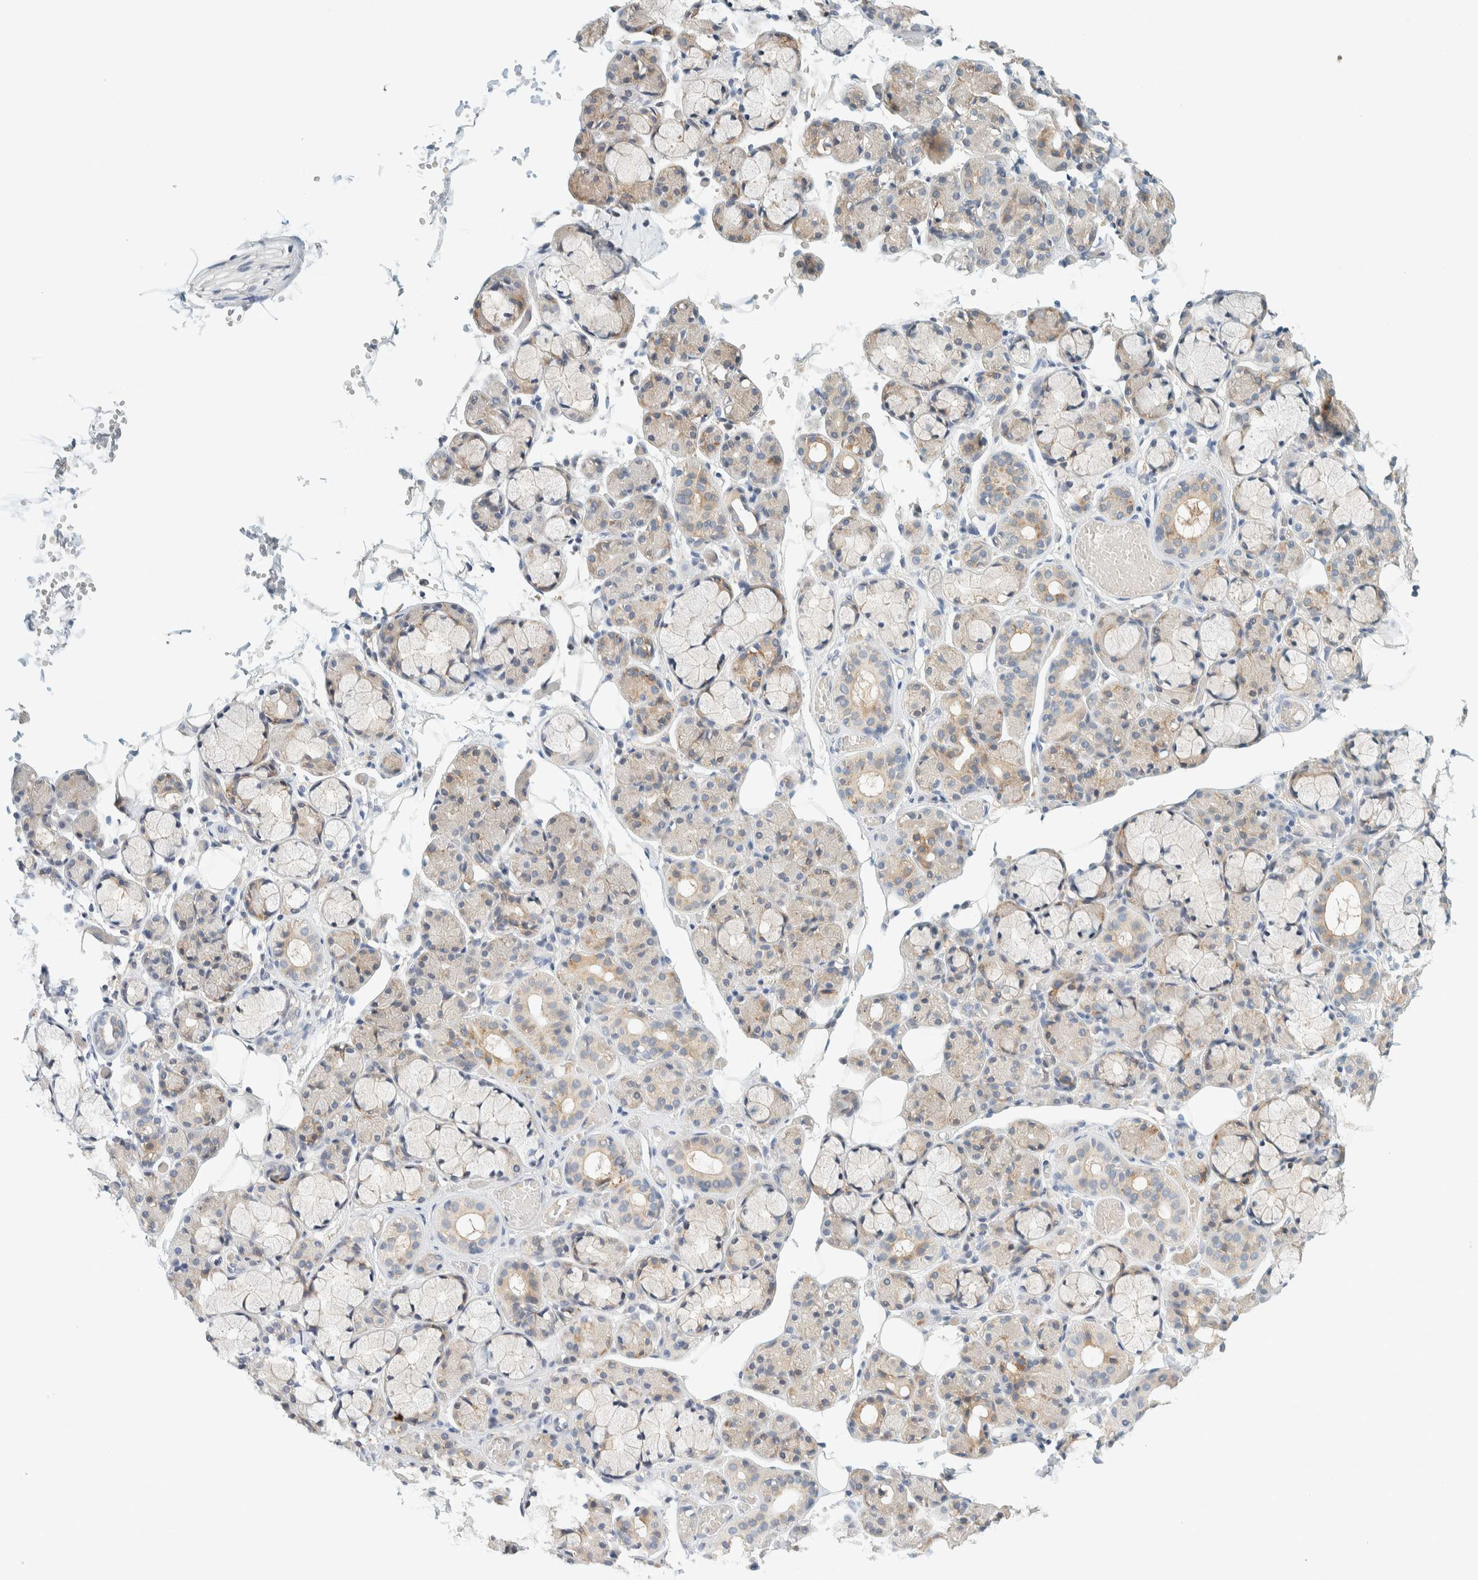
{"staining": {"intensity": "weak", "quantity": "25%-75%", "location": "cytoplasmic/membranous"}, "tissue": "salivary gland", "cell_type": "Glandular cells", "image_type": "normal", "snomed": [{"axis": "morphology", "description": "Normal tissue, NOS"}, {"axis": "topography", "description": "Salivary gland"}], "caption": "Weak cytoplasmic/membranous positivity is identified in approximately 25%-75% of glandular cells in benign salivary gland. The staining is performed using DAB (3,3'-diaminobenzidine) brown chromogen to label protein expression. The nuclei are counter-stained blue using hematoxylin.", "gene": "SUMF2", "patient": {"sex": "male", "age": 63}}